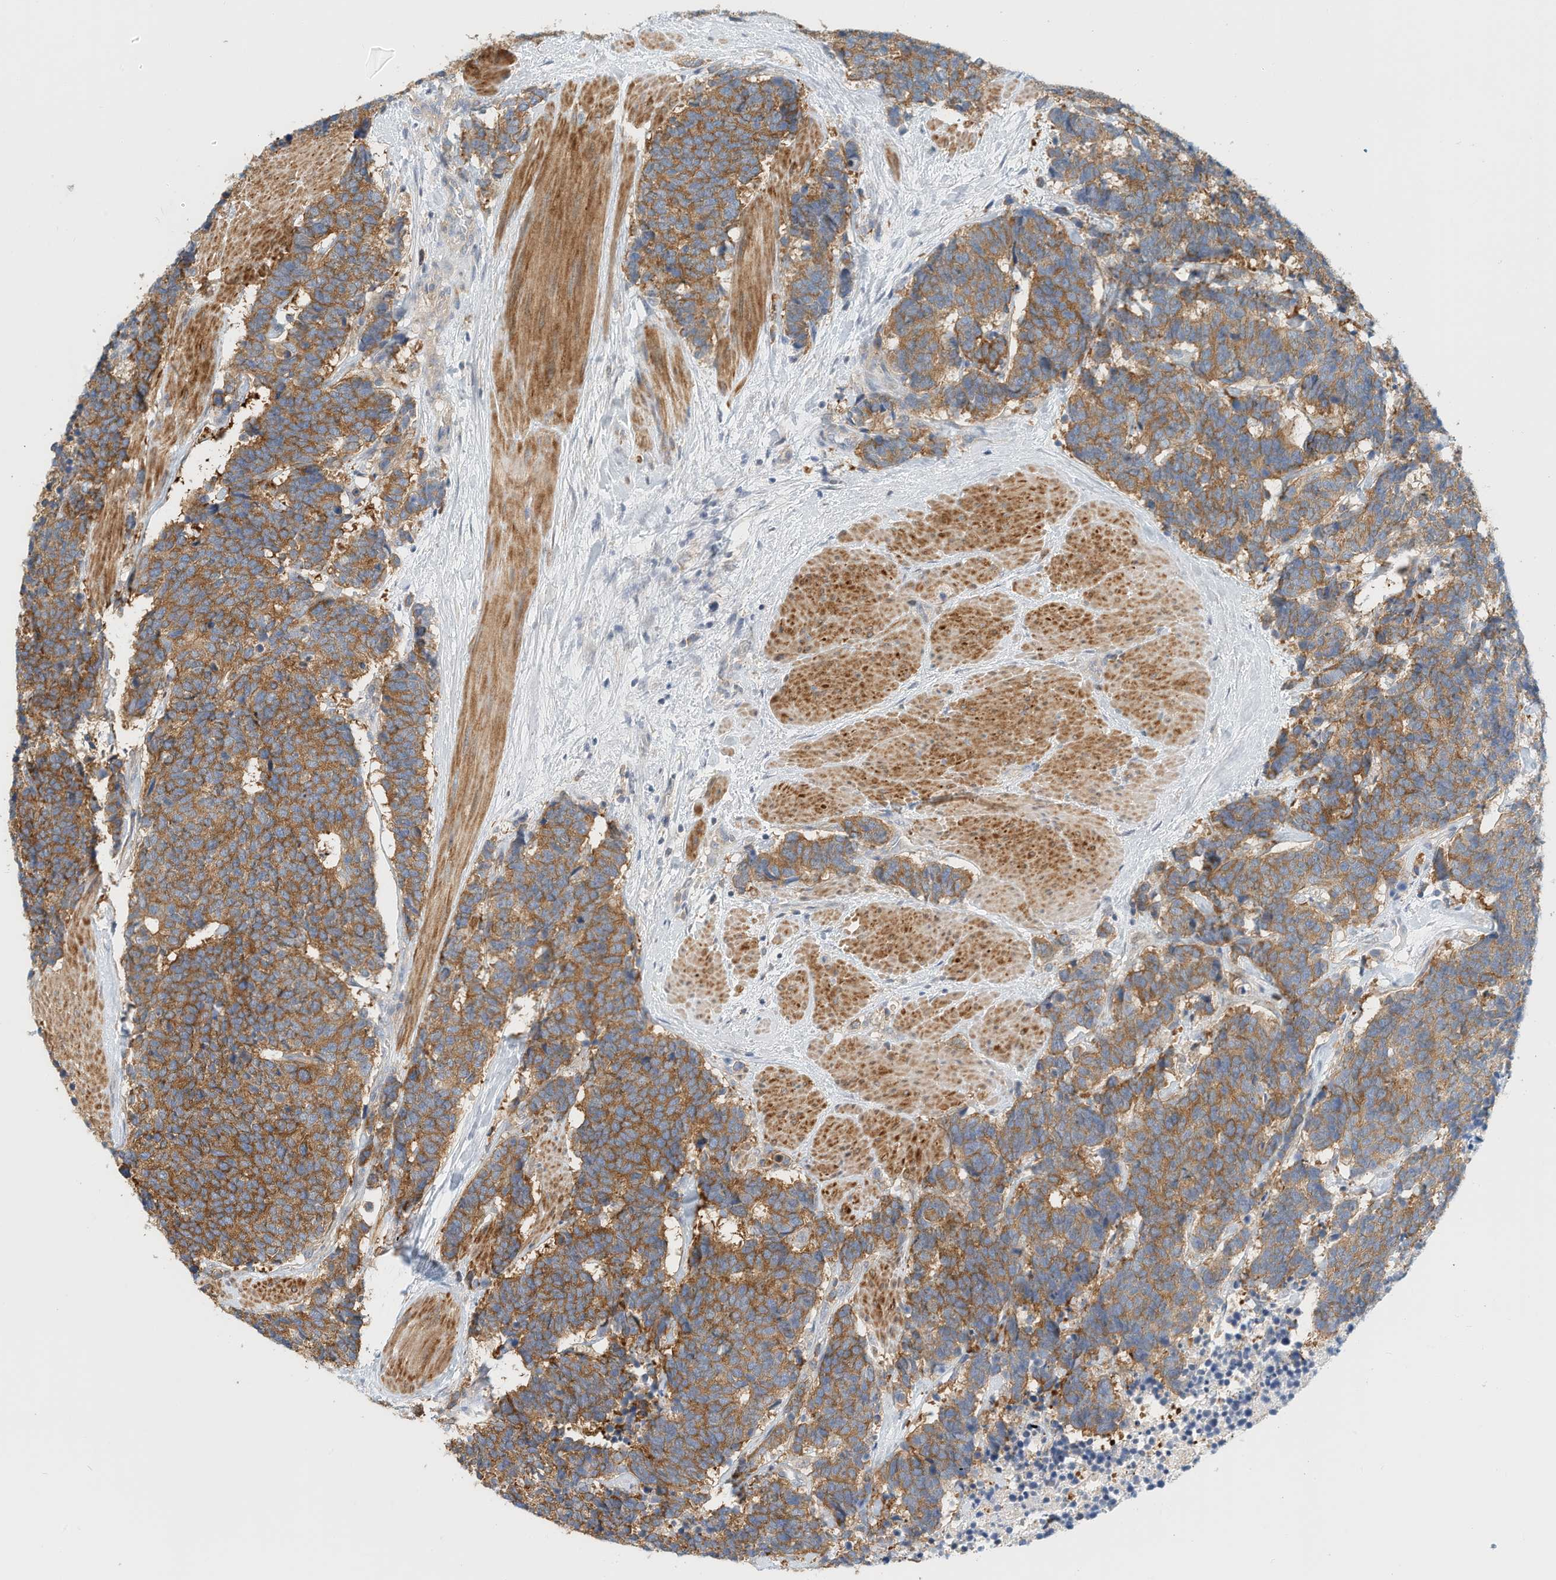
{"staining": {"intensity": "moderate", "quantity": ">75%", "location": "cytoplasmic/membranous"}, "tissue": "carcinoid", "cell_type": "Tumor cells", "image_type": "cancer", "snomed": [{"axis": "morphology", "description": "Carcinoma, NOS"}, {"axis": "morphology", "description": "Carcinoid, malignant, NOS"}, {"axis": "topography", "description": "Urinary bladder"}], "caption": "DAB (3,3'-diaminobenzidine) immunohistochemical staining of human malignant carcinoid exhibits moderate cytoplasmic/membranous protein expression in approximately >75% of tumor cells.", "gene": "MICAL1", "patient": {"sex": "male", "age": 57}}